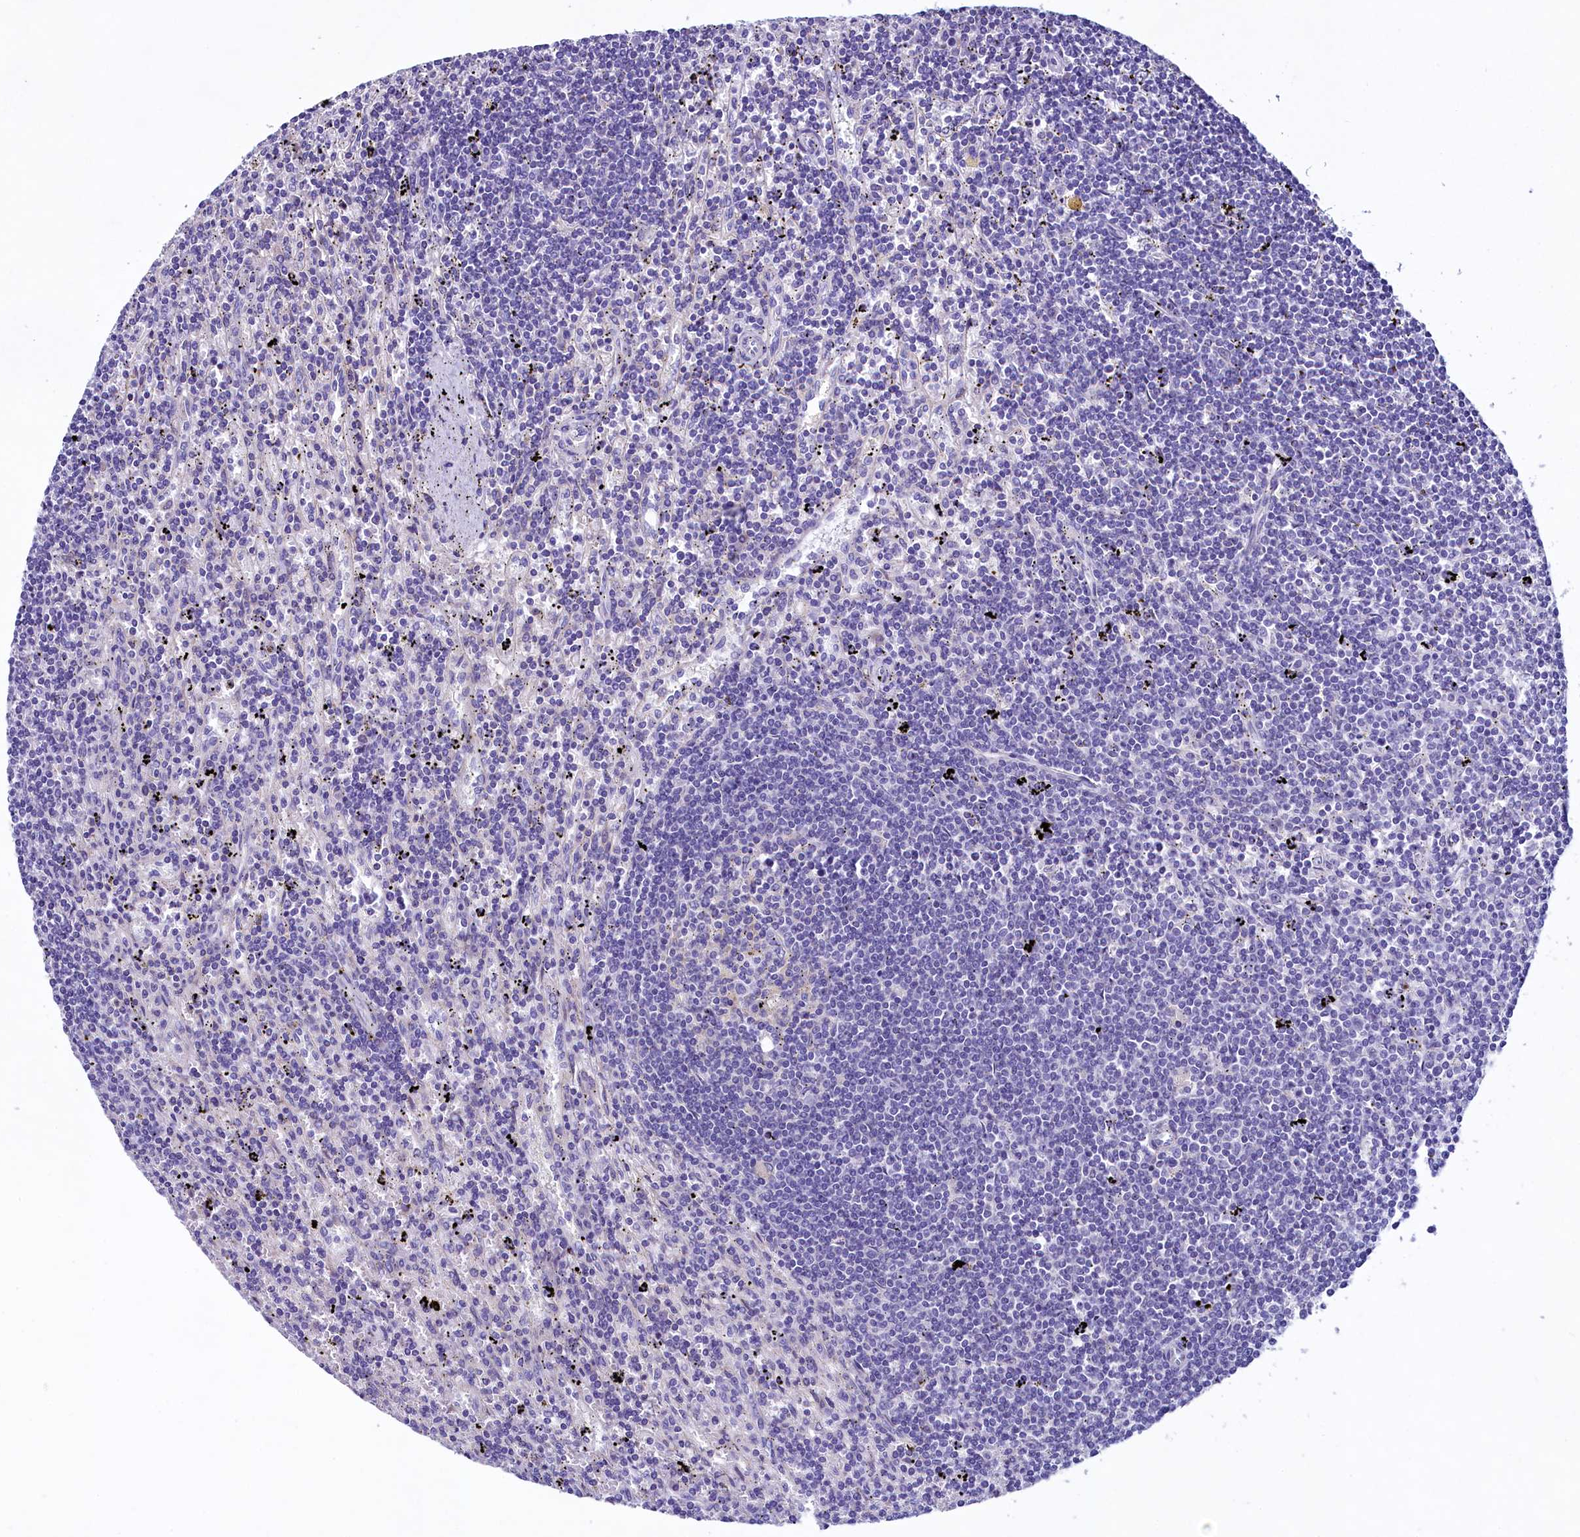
{"staining": {"intensity": "negative", "quantity": "none", "location": "none"}, "tissue": "lymphoma", "cell_type": "Tumor cells", "image_type": "cancer", "snomed": [{"axis": "morphology", "description": "Malignant lymphoma, non-Hodgkin's type, Low grade"}, {"axis": "topography", "description": "Spleen"}], "caption": "This histopathology image is of low-grade malignant lymphoma, non-Hodgkin's type stained with immunohistochemistry (IHC) to label a protein in brown with the nuclei are counter-stained blue. There is no positivity in tumor cells.", "gene": "KRBOX5", "patient": {"sex": "male", "age": 76}}